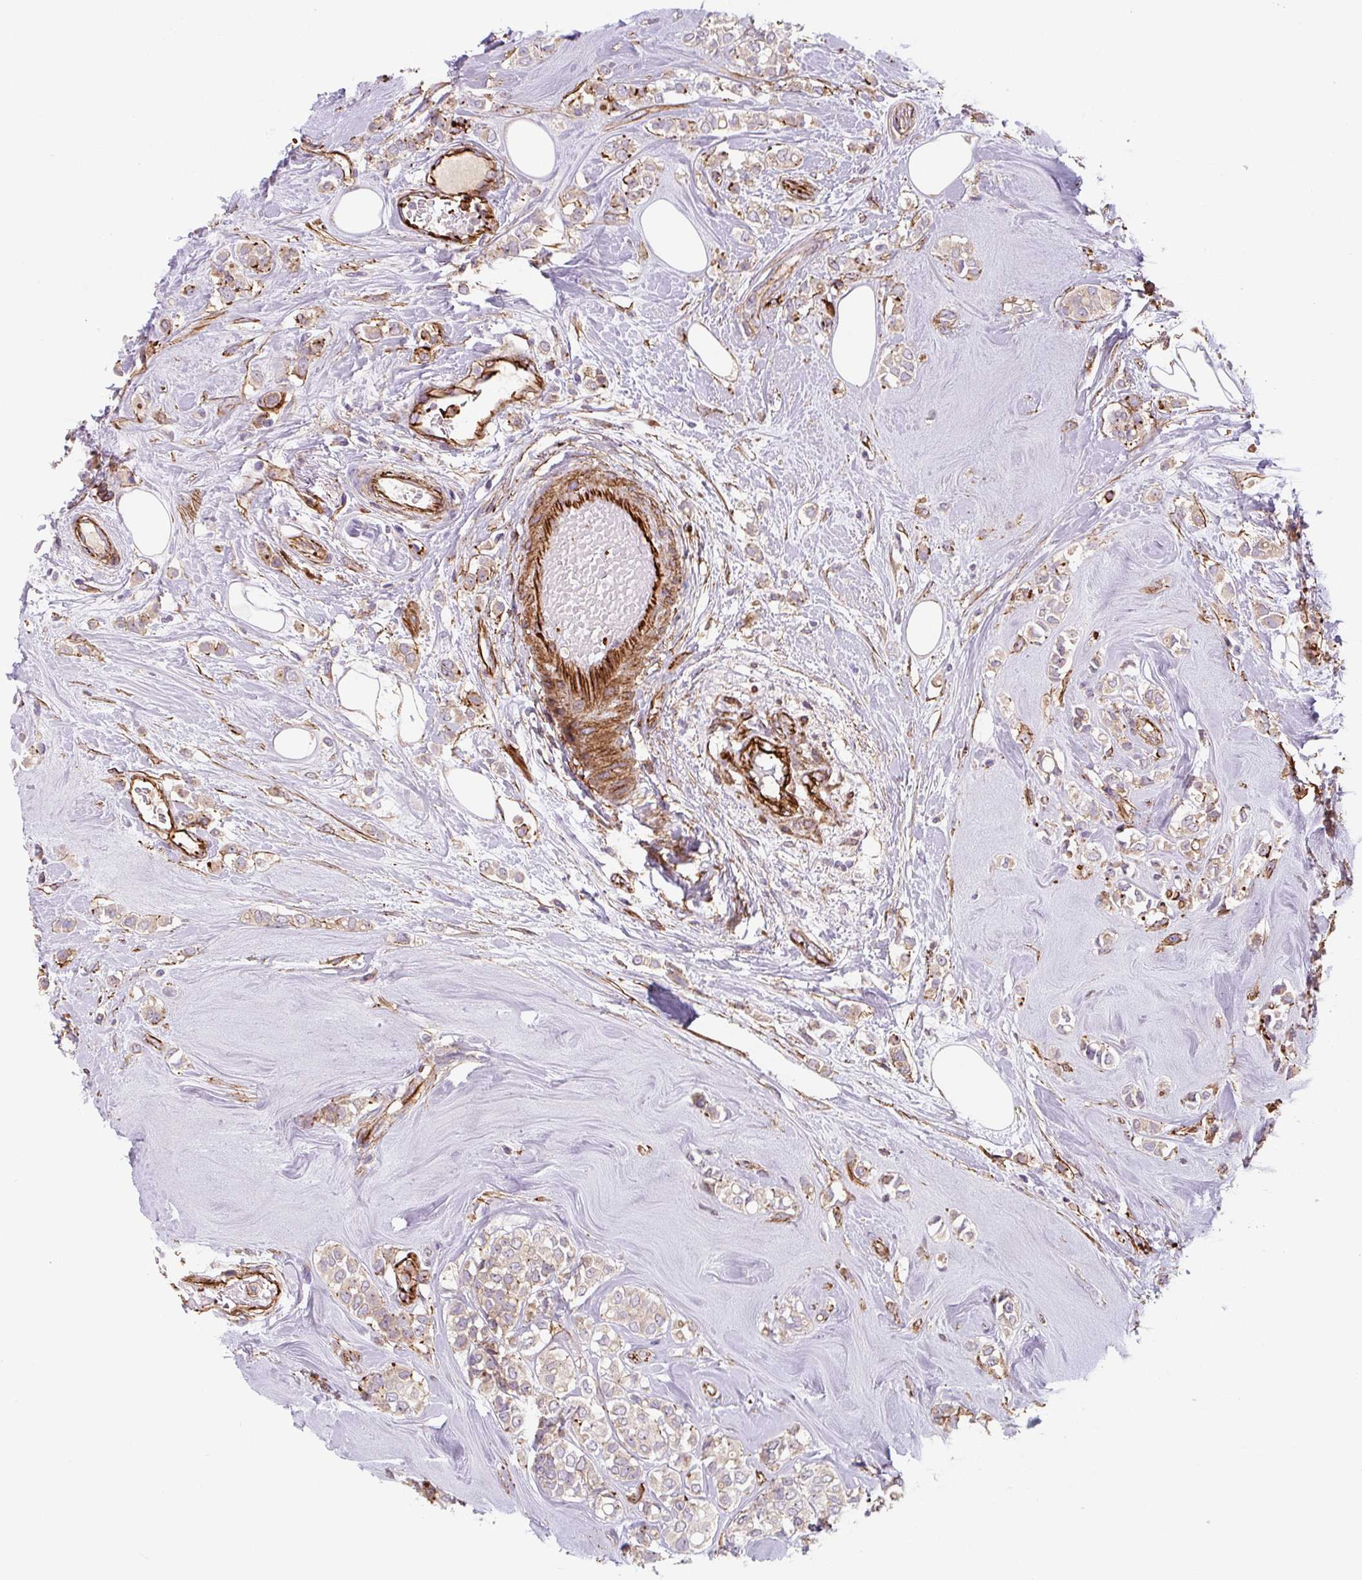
{"staining": {"intensity": "weak", "quantity": ">75%", "location": "cytoplasmic/membranous"}, "tissue": "breast cancer", "cell_type": "Tumor cells", "image_type": "cancer", "snomed": [{"axis": "morphology", "description": "Lobular carcinoma"}, {"axis": "topography", "description": "Breast"}], "caption": "DAB (3,3'-diaminobenzidine) immunohistochemical staining of human lobular carcinoma (breast) reveals weak cytoplasmic/membranous protein expression in approximately >75% of tumor cells.", "gene": "DHFR2", "patient": {"sex": "female", "age": 68}}